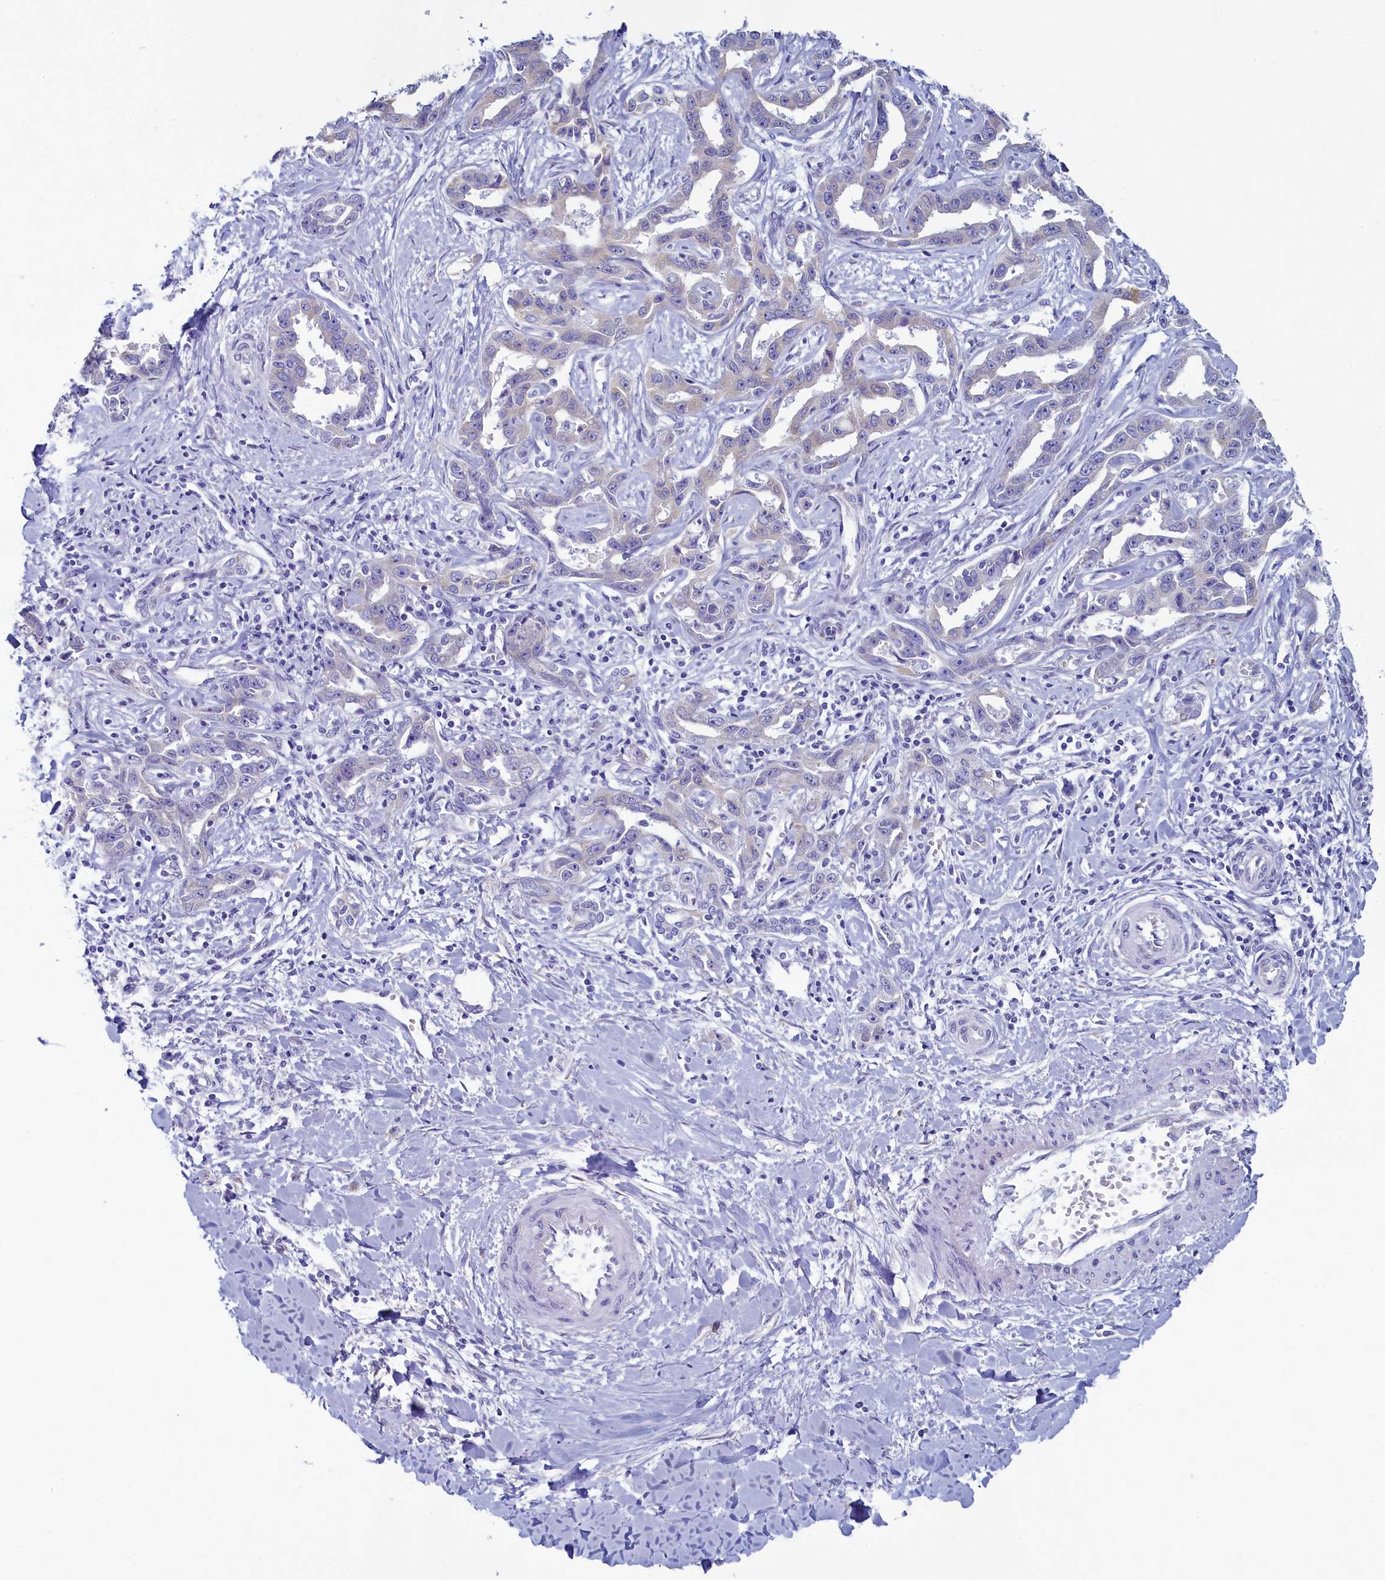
{"staining": {"intensity": "negative", "quantity": "none", "location": "none"}, "tissue": "liver cancer", "cell_type": "Tumor cells", "image_type": "cancer", "snomed": [{"axis": "morphology", "description": "Cholangiocarcinoma"}, {"axis": "topography", "description": "Liver"}], "caption": "The immunohistochemistry (IHC) photomicrograph has no significant staining in tumor cells of liver cancer (cholangiocarcinoma) tissue.", "gene": "SKA3", "patient": {"sex": "male", "age": 59}}